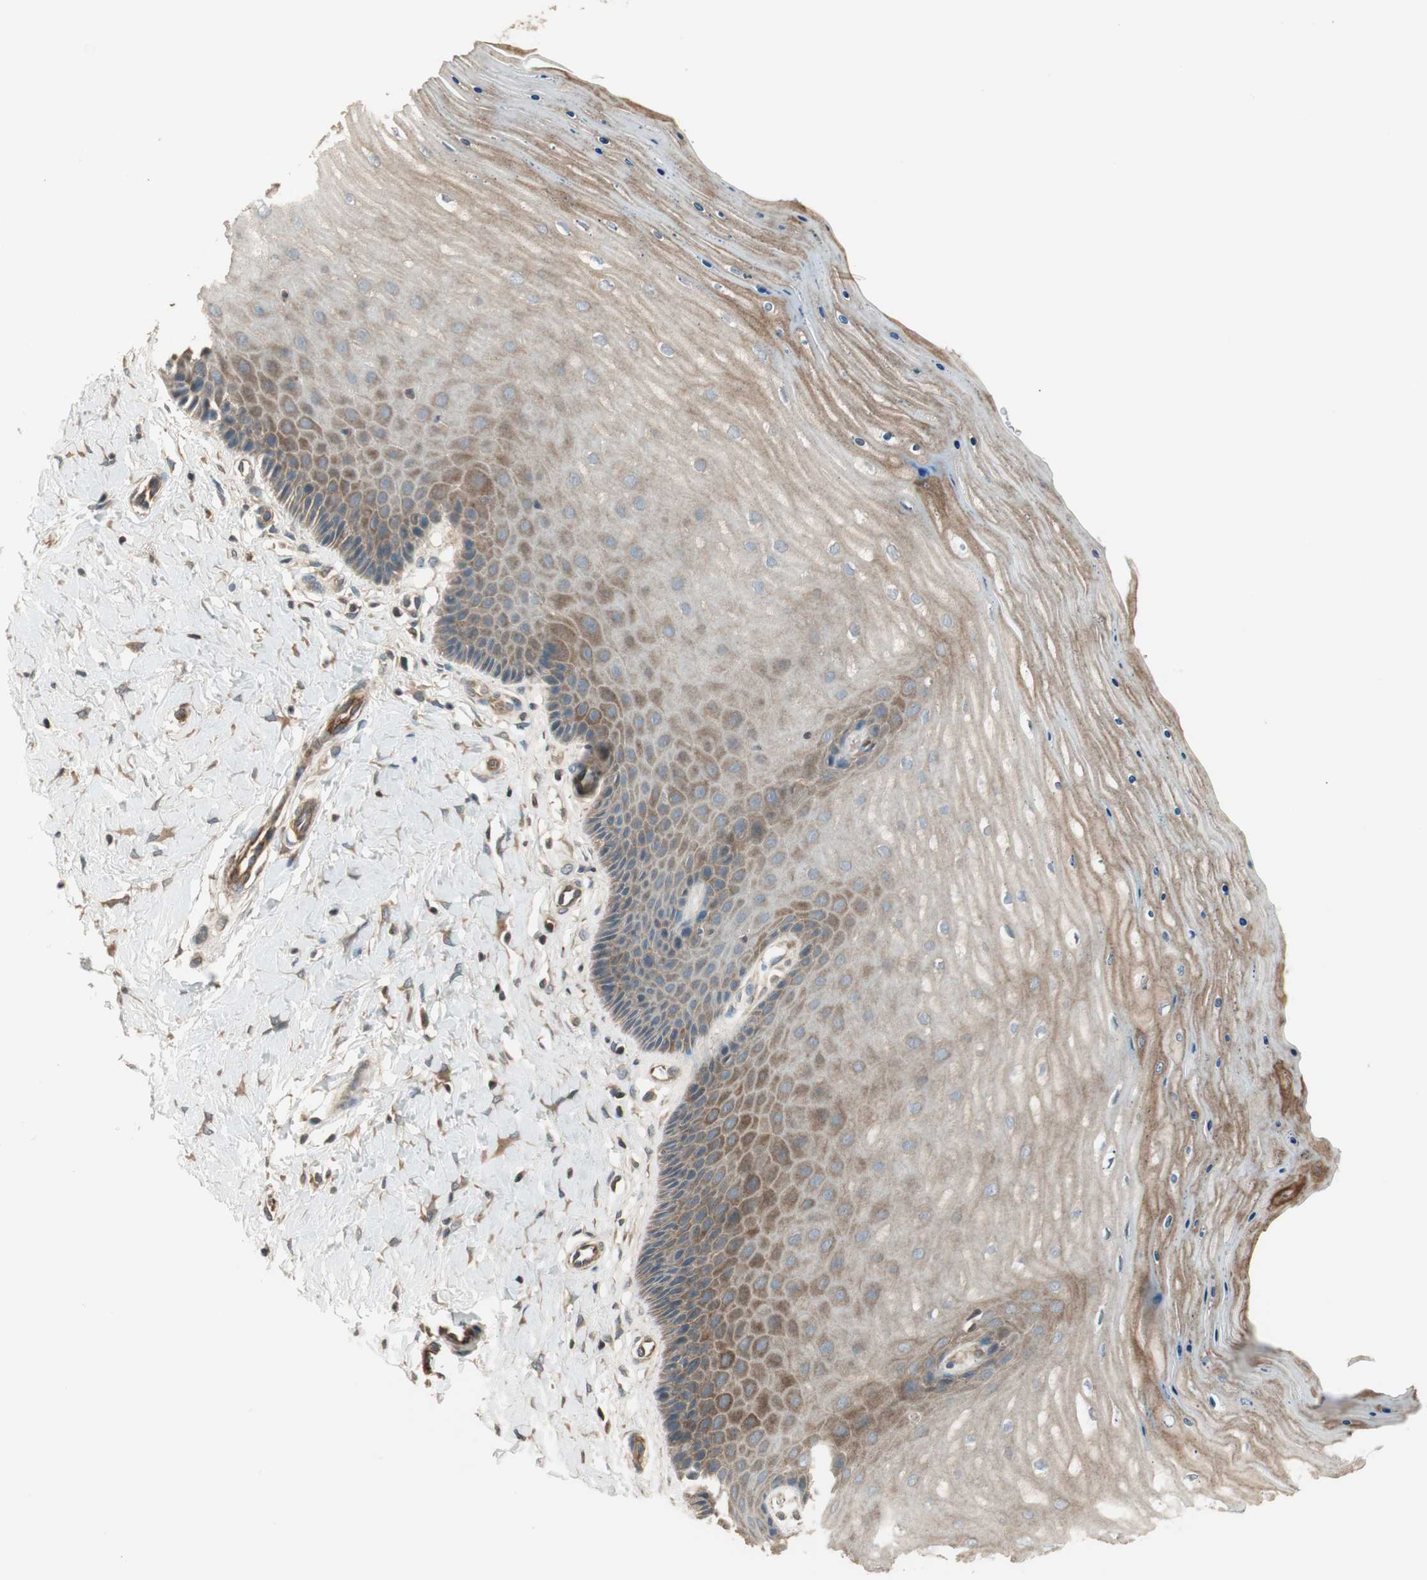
{"staining": {"intensity": "strong", "quantity": ">75%", "location": "cytoplasmic/membranous"}, "tissue": "cervix", "cell_type": "Glandular cells", "image_type": "normal", "snomed": [{"axis": "morphology", "description": "Normal tissue, NOS"}, {"axis": "topography", "description": "Cervix"}], "caption": "The image displays a brown stain indicating the presence of a protein in the cytoplasmic/membranous of glandular cells in cervix.", "gene": "PFDN5", "patient": {"sex": "female", "age": 55}}